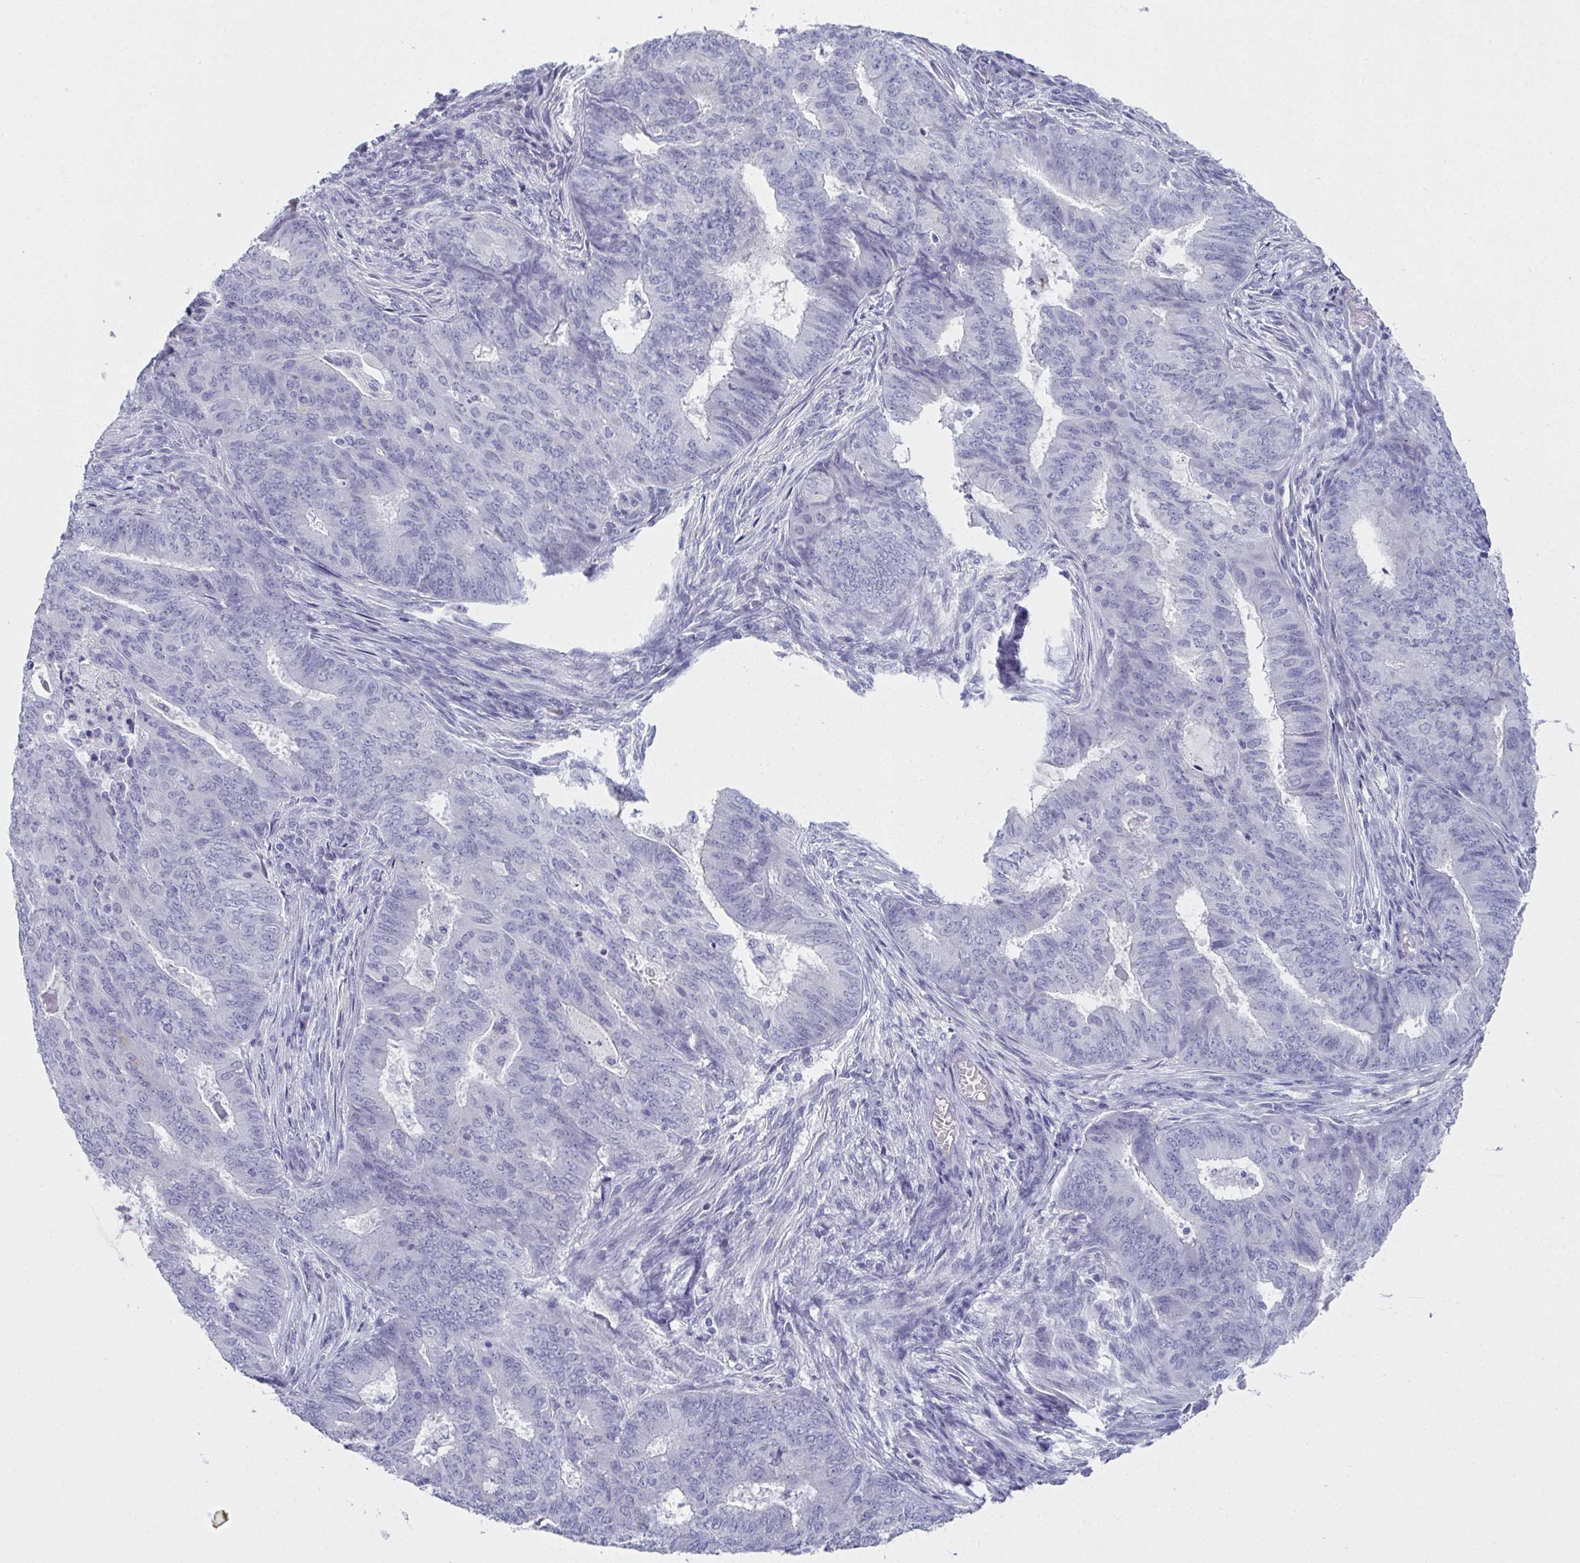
{"staining": {"intensity": "negative", "quantity": "none", "location": "none"}, "tissue": "endometrial cancer", "cell_type": "Tumor cells", "image_type": "cancer", "snomed": [{"axis": "morphology", "description": "Adenocarcinoma, NOS"}, {"axis": "topography", "description": "Endometrium"}], "caption": "This is a micrograph of immunohistochemistry staining of endometrial cancer, which shows no expression in tumor cells.", "gene": "SLC36A2", "patient": {"sex": "female", "age": 62}}